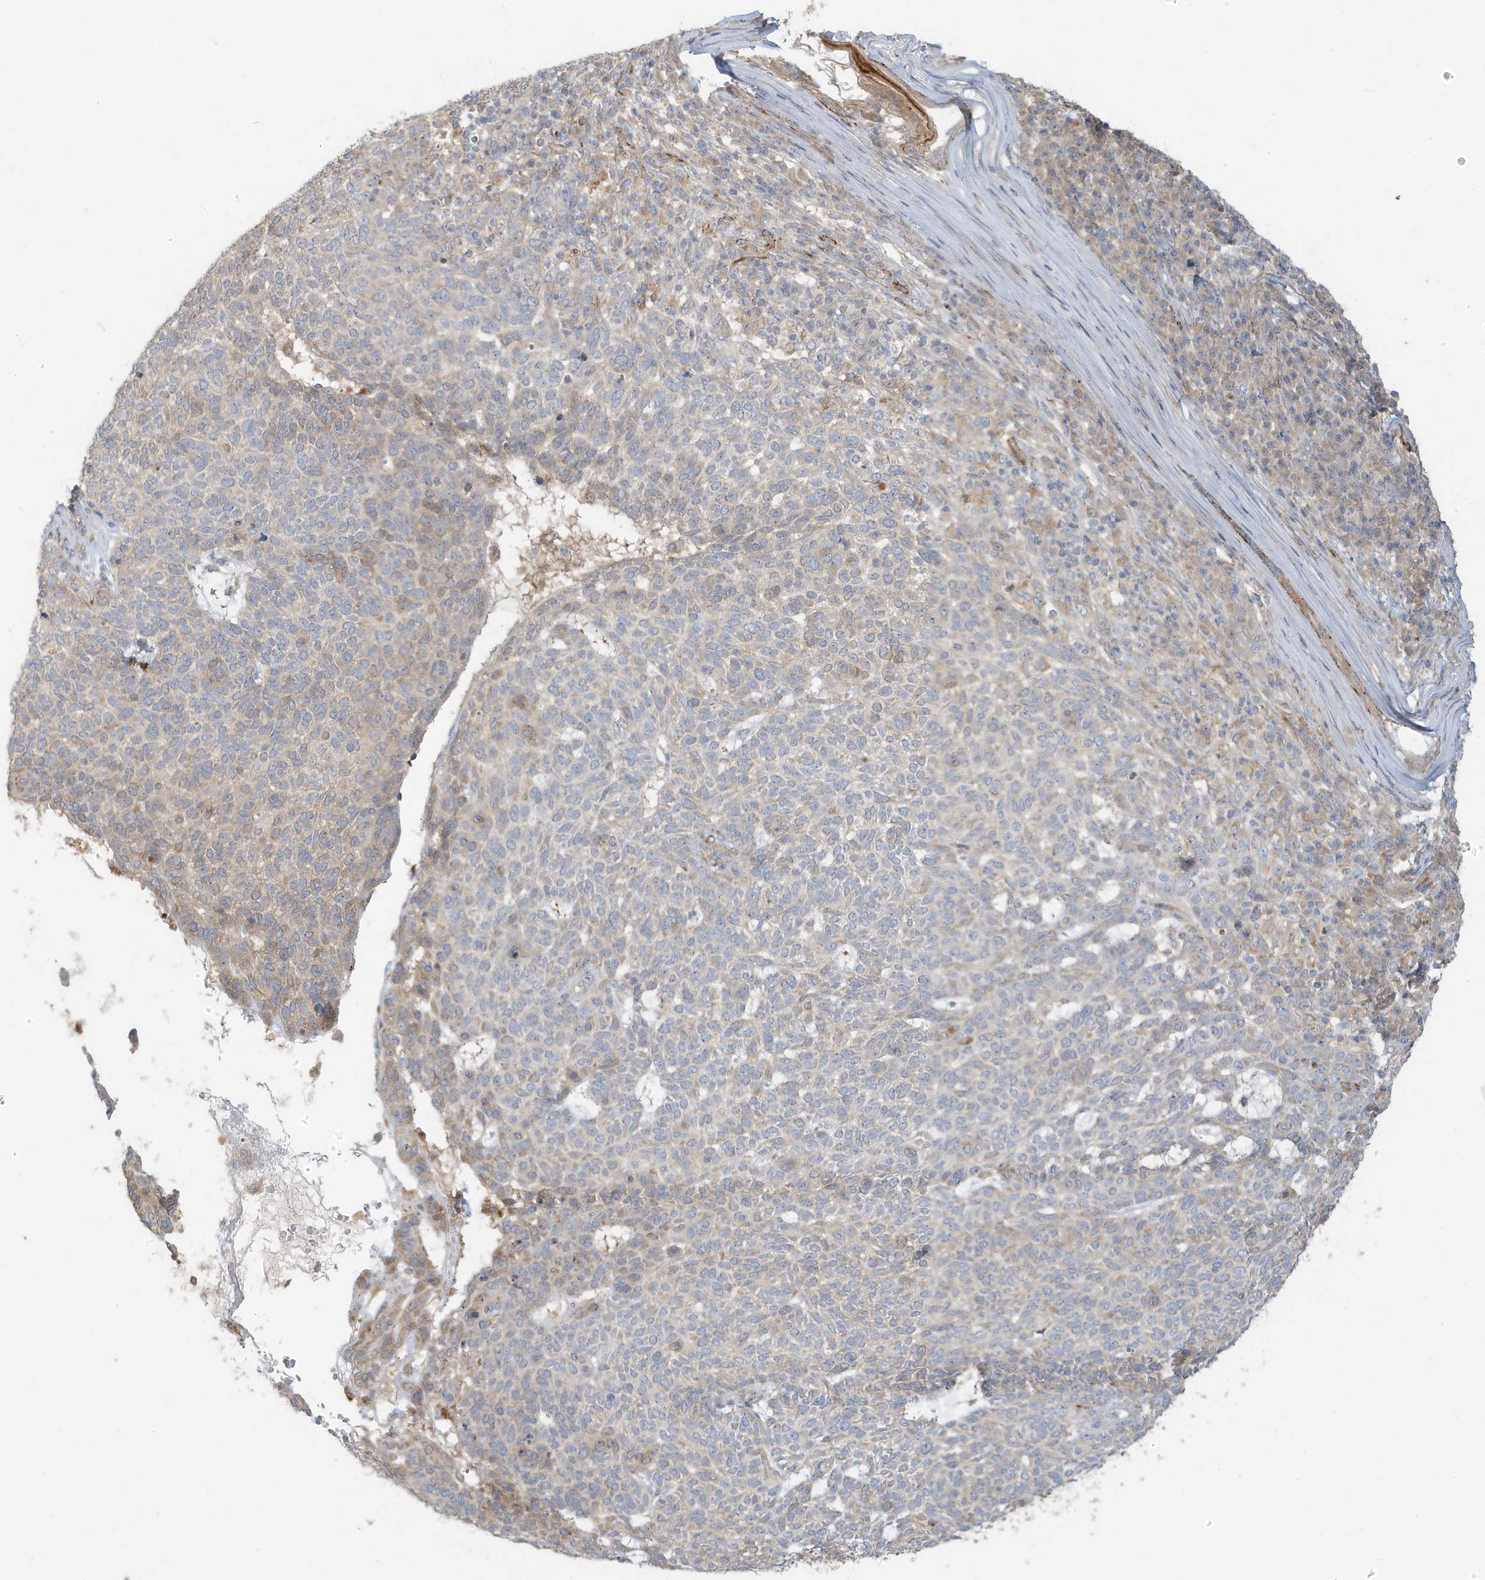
{"staining": {"intensity": "weak", "quantity": "<25%", "location": "cytoplasmic/membranous"}, "tissue": "skin cancer", "cell_type": "Tumor cells", "image_type": "cancer", "snomed": [{"axis": "morphology", "description": "Squamous cell carcinoma, NOS"}, {"axis": "topography", "description": "Skin"}], "caption": "High power microscopy photomicrograph of an immunohistochemistry (IHC) histopathology image of skin squamous cell carcinoma, revealing no significant staining in tumor cells.", "gene": "MCOLN1", "patient": {"sex": "female", "age": 90}}